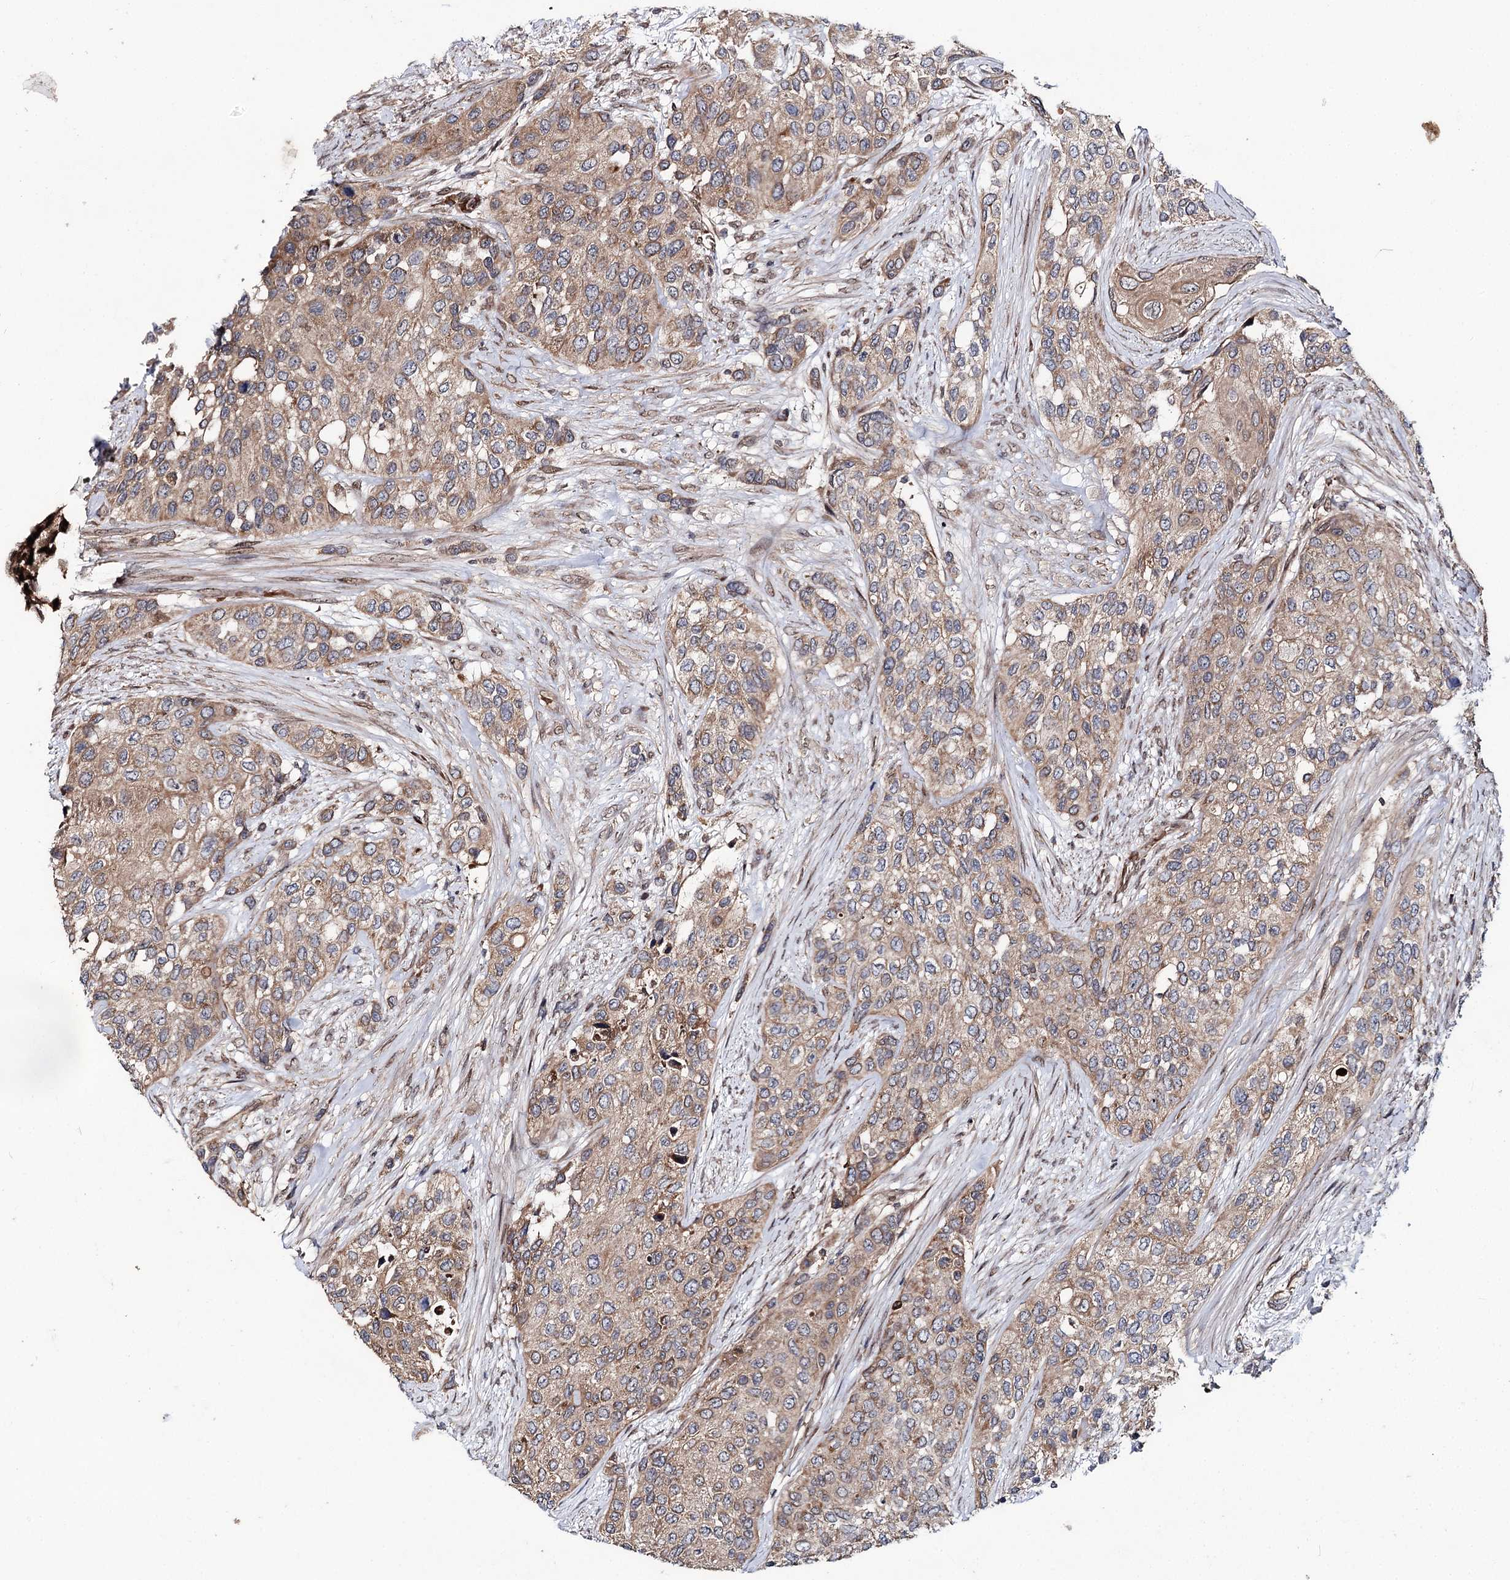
{"staining": {"intensity": "moderate", "quantity": ">75%", "location": "cytoplasmic/membranous"}, "tissue": "urothelial cancer", "cell_type": "Tumor cells", "image_type": "cancer", "snomed": [{"axis": "morphology", "description": "Normal tissue, NOS"}, {"axis": "morphology", "description": "Urothelial carcinoma, High grade"}, {"axis": "topography", "description": "Vascular tissue"}, {"axis": "topography", "description": "Urinary bladder"}], "caption": "A histopathology image of human urothelial cancer stained for a protein displays moderate cytoplasmic/membranous brown staining in tumor cells.", "gene": "MSANTD2", "patient": {"sex": "female", "age": 56}}